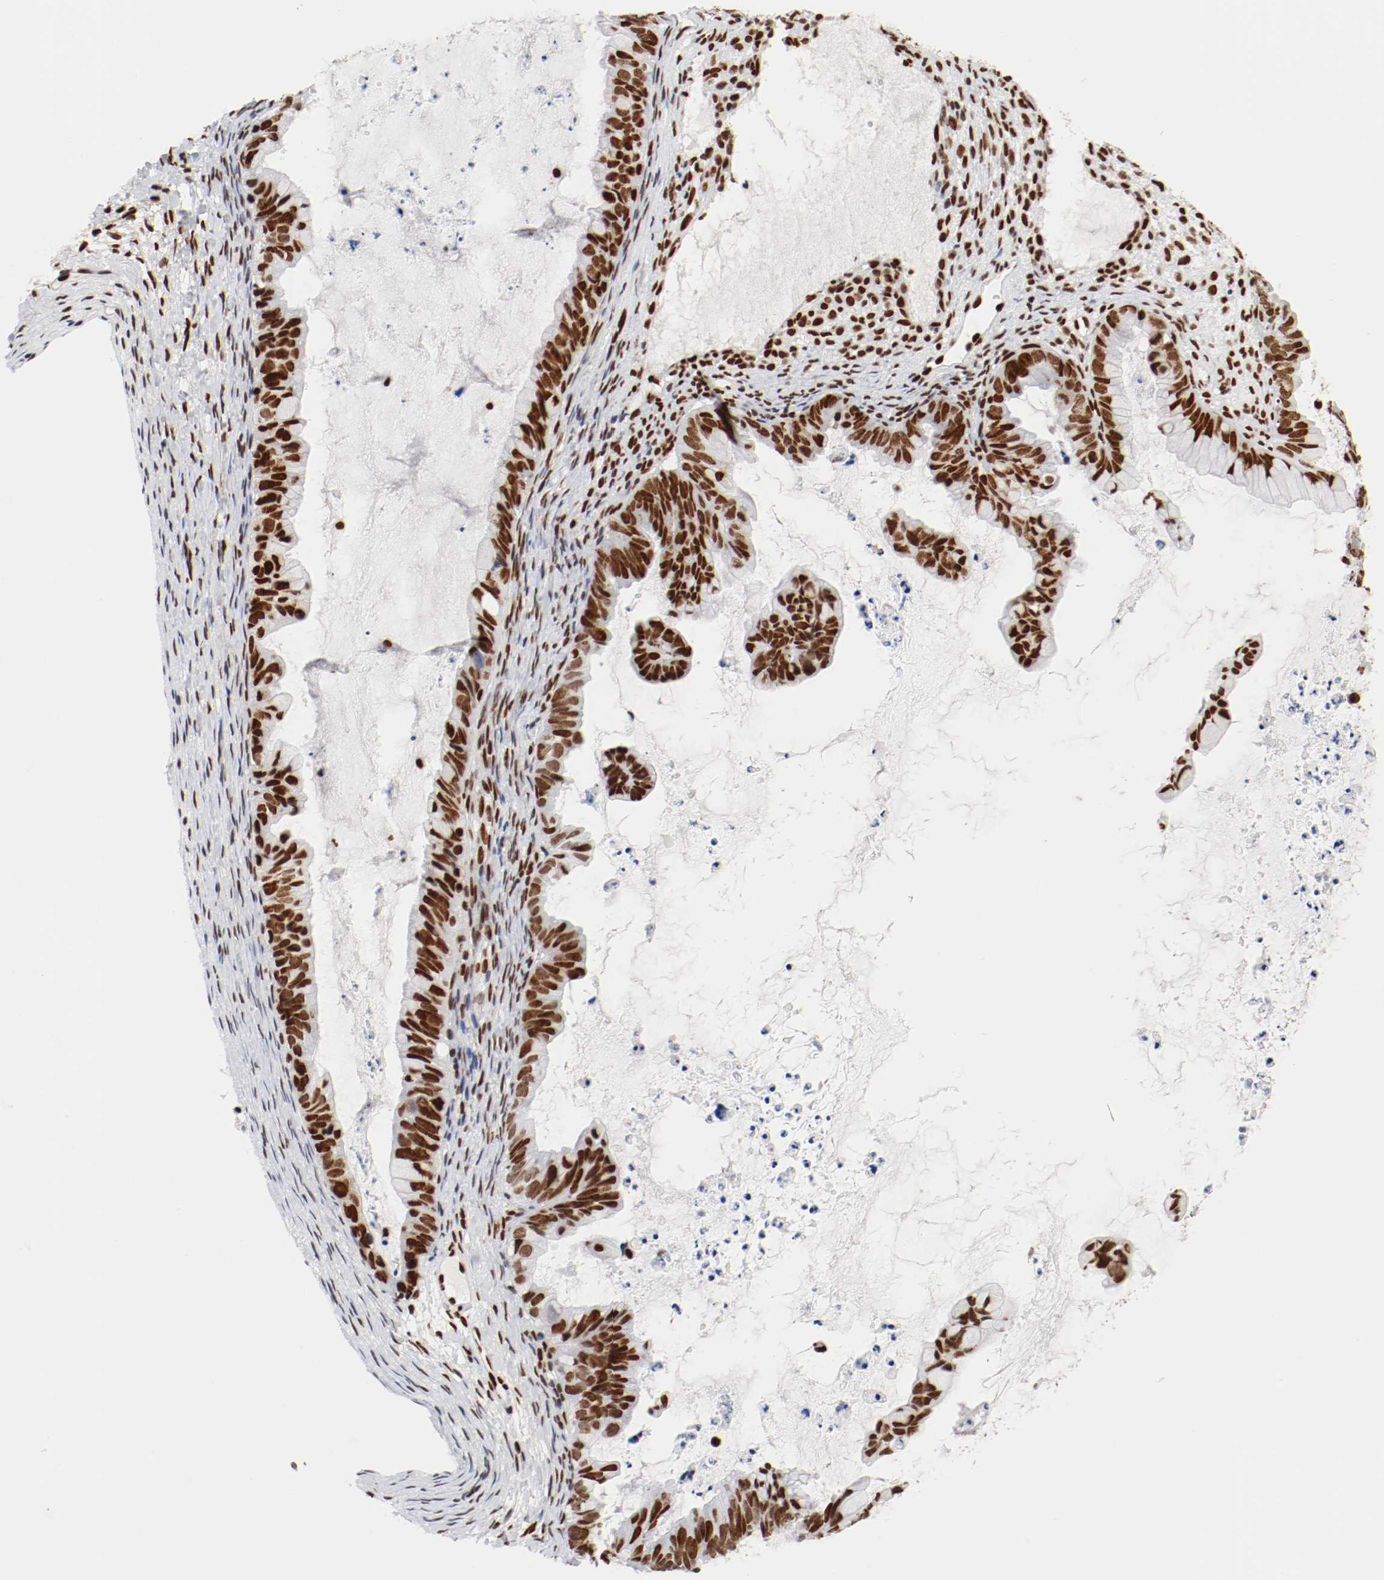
{"staining": {"intensity": "strong", "quantity": ">75%", "location": "nuclear"}, "tissue": "ovarian cancer", "cell_type": "Tumor cells", "image_type": "cancer", "snomed": [{"axis": "morphology", "description": "Cystadenocarcinoma, mucinous, NOS"}, {"axis": "topography", "description": "Ovary"}], "caption": "There is high levels of strong nuclear staining in tumor cells of ovarian cancer (mucinous cystadenocarcinoma), as demonstrated by immunohistochemical staining (brown color).", "gene": "CTBP1", "patient": {"sex": "female", "age": 36}}